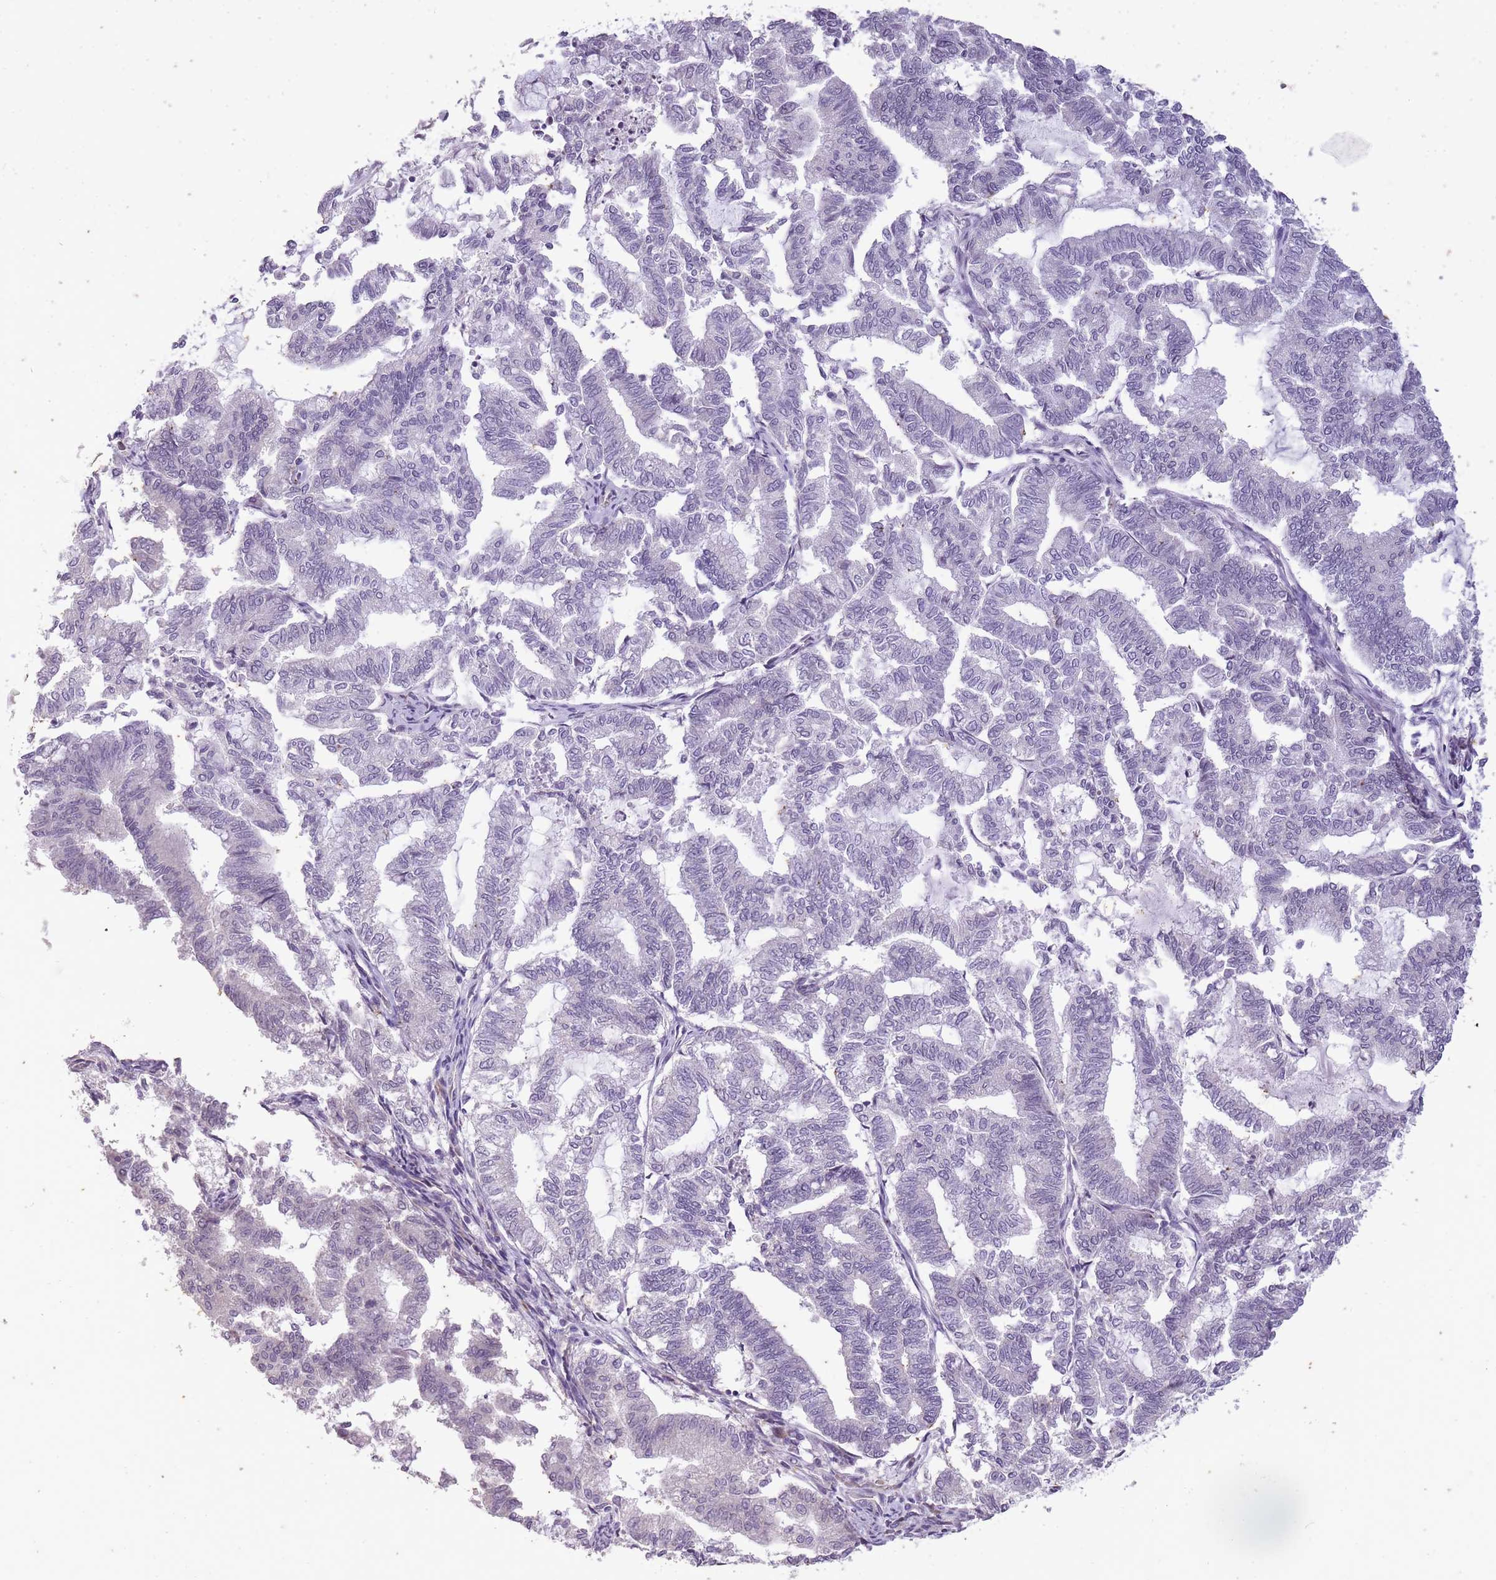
{"staining": {"intensity": "negative", "quantity": "none", "location": "none"}, "tissue": "endometrial cancer", "cell_type": "Tumor cells", "image_type": "cancer", "snomed": [{"axis": "morphology", "description": "Adenocarcinoma, NOS"}, {"axis": "topography", "description": "Endometrium"}], "caption": "The immunohistochemistry photomicrograph has no significant expression in tumor cells of endometrial cancer (adenocarcinoma) tissue.", "gene": "CNTNAP3", "patient": {"sex": "female", "age": 79}}